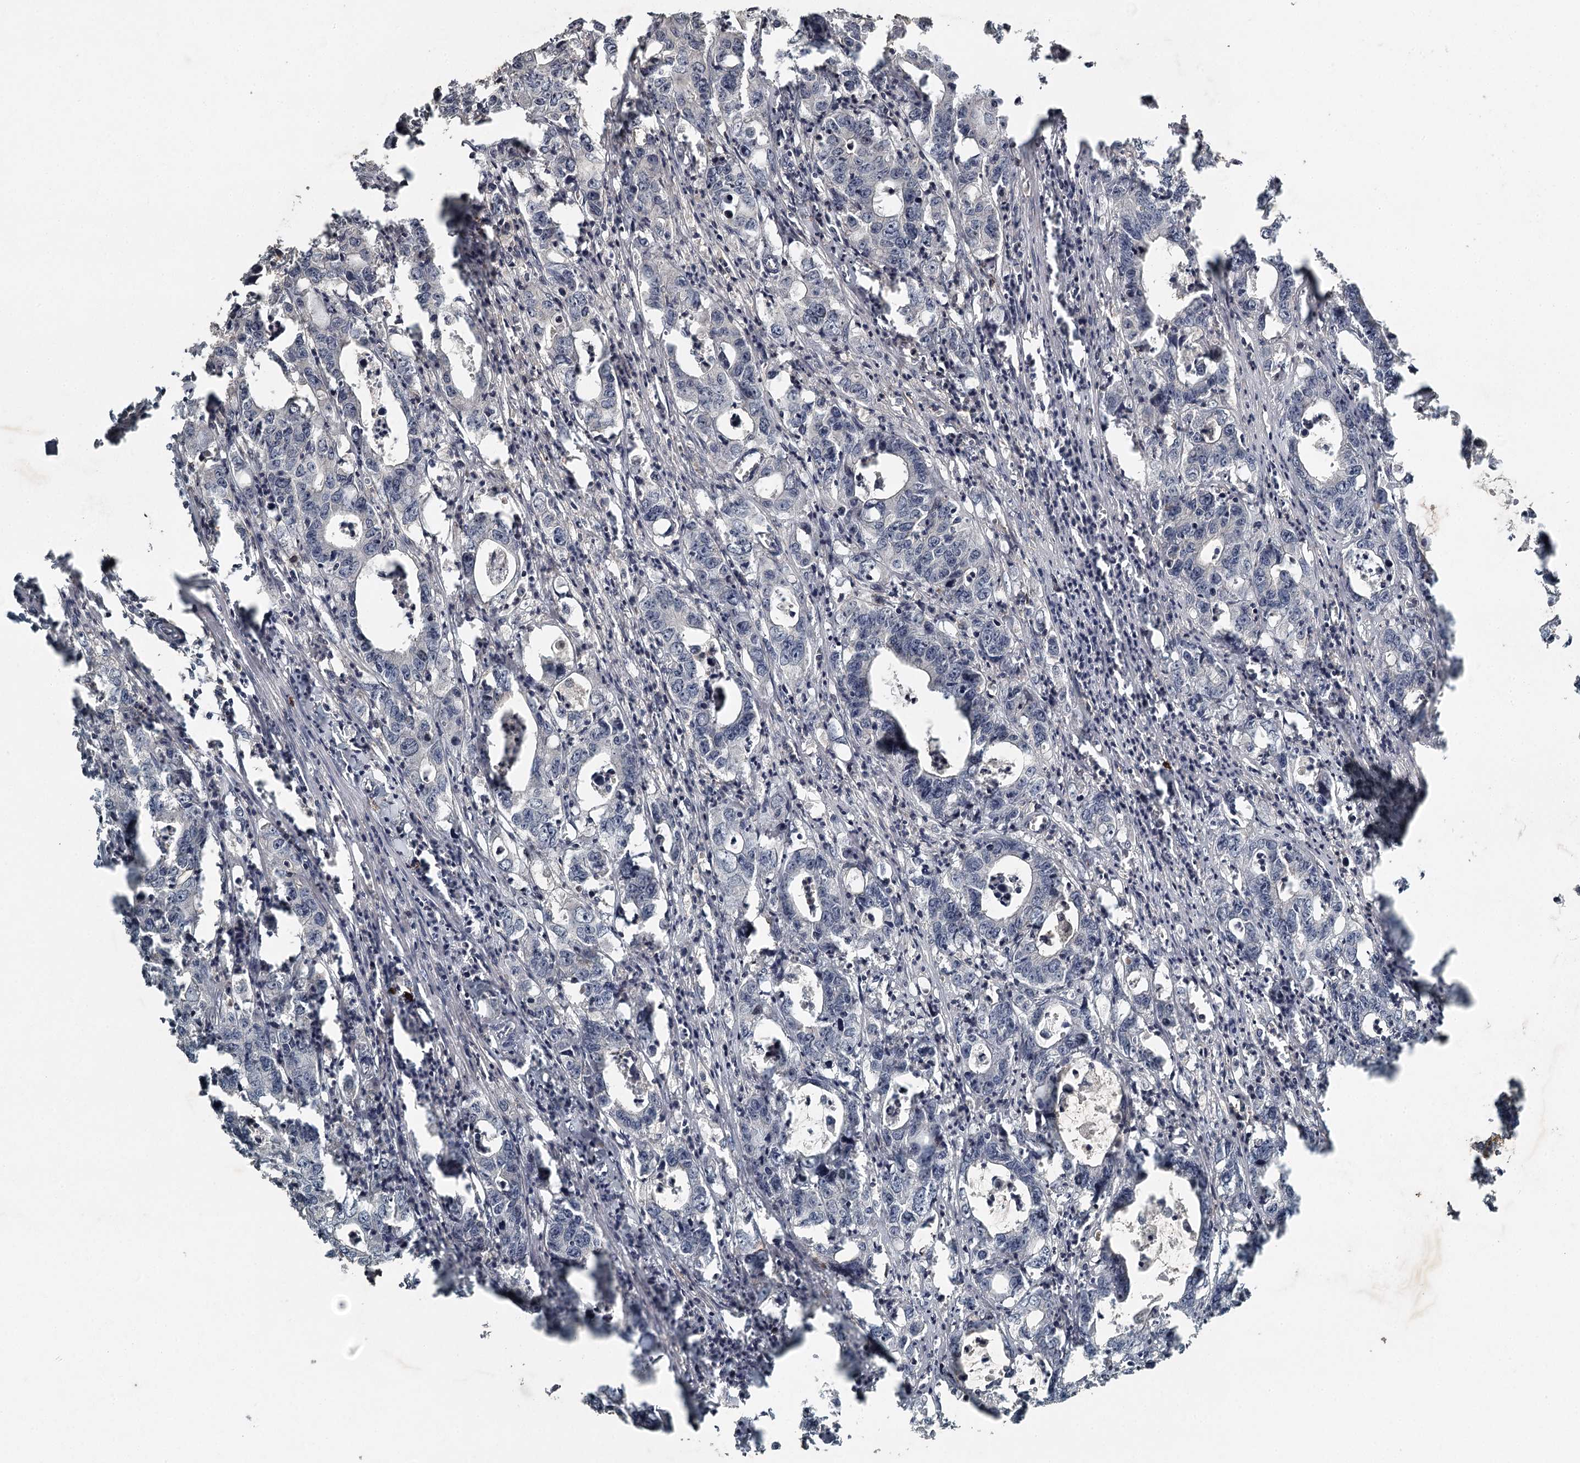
{"staining": {"intensity": "negative", "quantity": "none", "location": "none"}, "tissue": "colorectal cancer", "cell_type": "Tumor cells", "image_type": "cancer", "snomed": [{"axis": "morphology", "description": "Adenocarcinoma, NOS"}, {"axis": "topography", "description": "Colon"}], "caption": "High magnification brightfield microscopy of colorectal adenocarcinoma stained with DAB (brown) and counterstained with hematoxylin (blue): tumor cells show no significant staining.", "gene": "SLC39A8", "patient": {"sex": "female", "age": 75}}